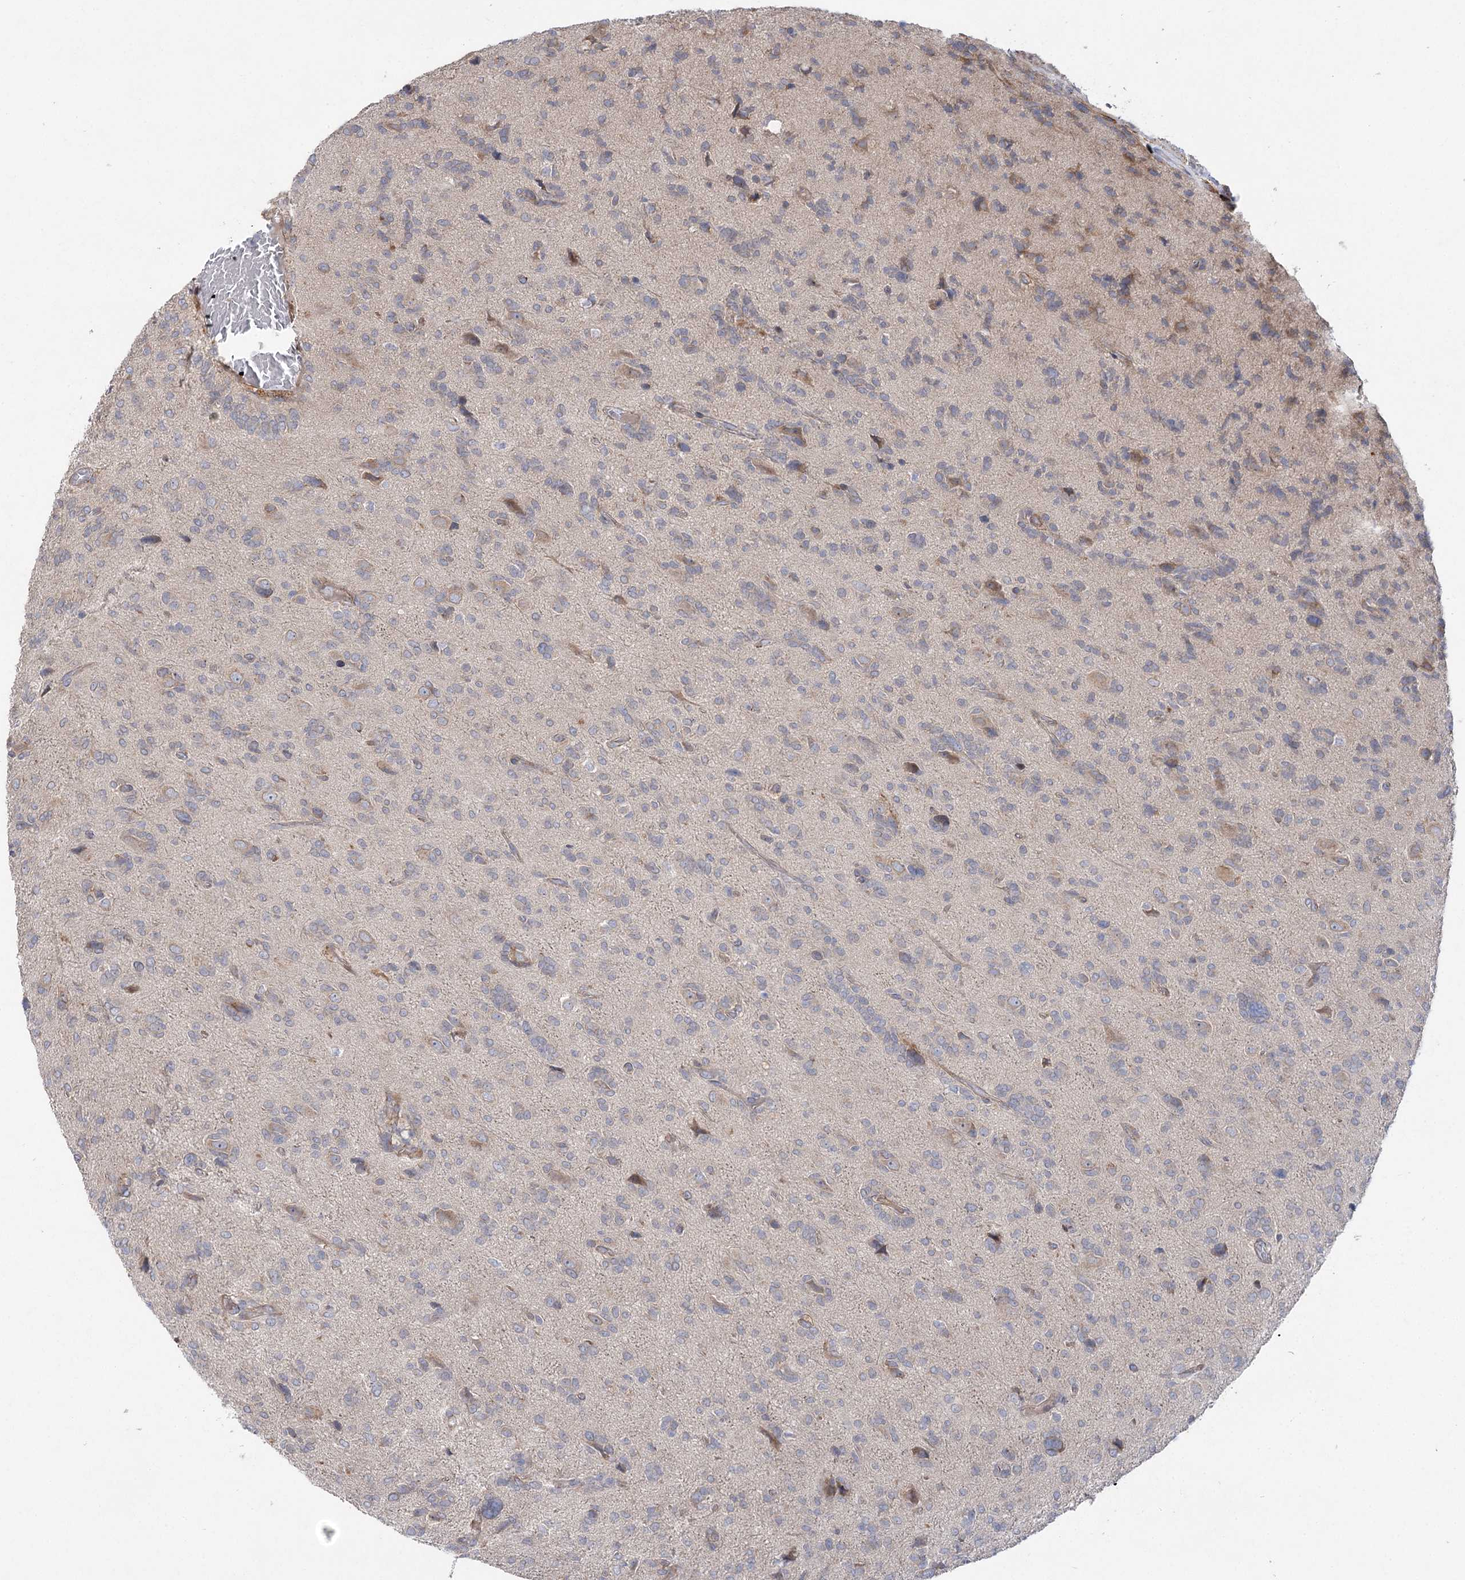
{"staining": {"intensity": "negative", "quantity": "none", "location": "none"}, "tissue": "glioma", "cell_type": "Tumor cells", "image_type": "cancer", "snomed": [{"axis": "morphology", "description": "Glioma, malignant, High grade"}, {"axis": "topography", "description": "Brain"}], "caption": "A high-resolution histopathology image shows IHC staining of glioma, which reveals no significant positivity in tumor cells. (Brightfield microscopy of DAB (3,3'-diaminobenzidine) immunohistochemistry (IHC) at high magnification).", "gene": "SH3BP5L", "patient": {"sex": "female", "age": 59}}